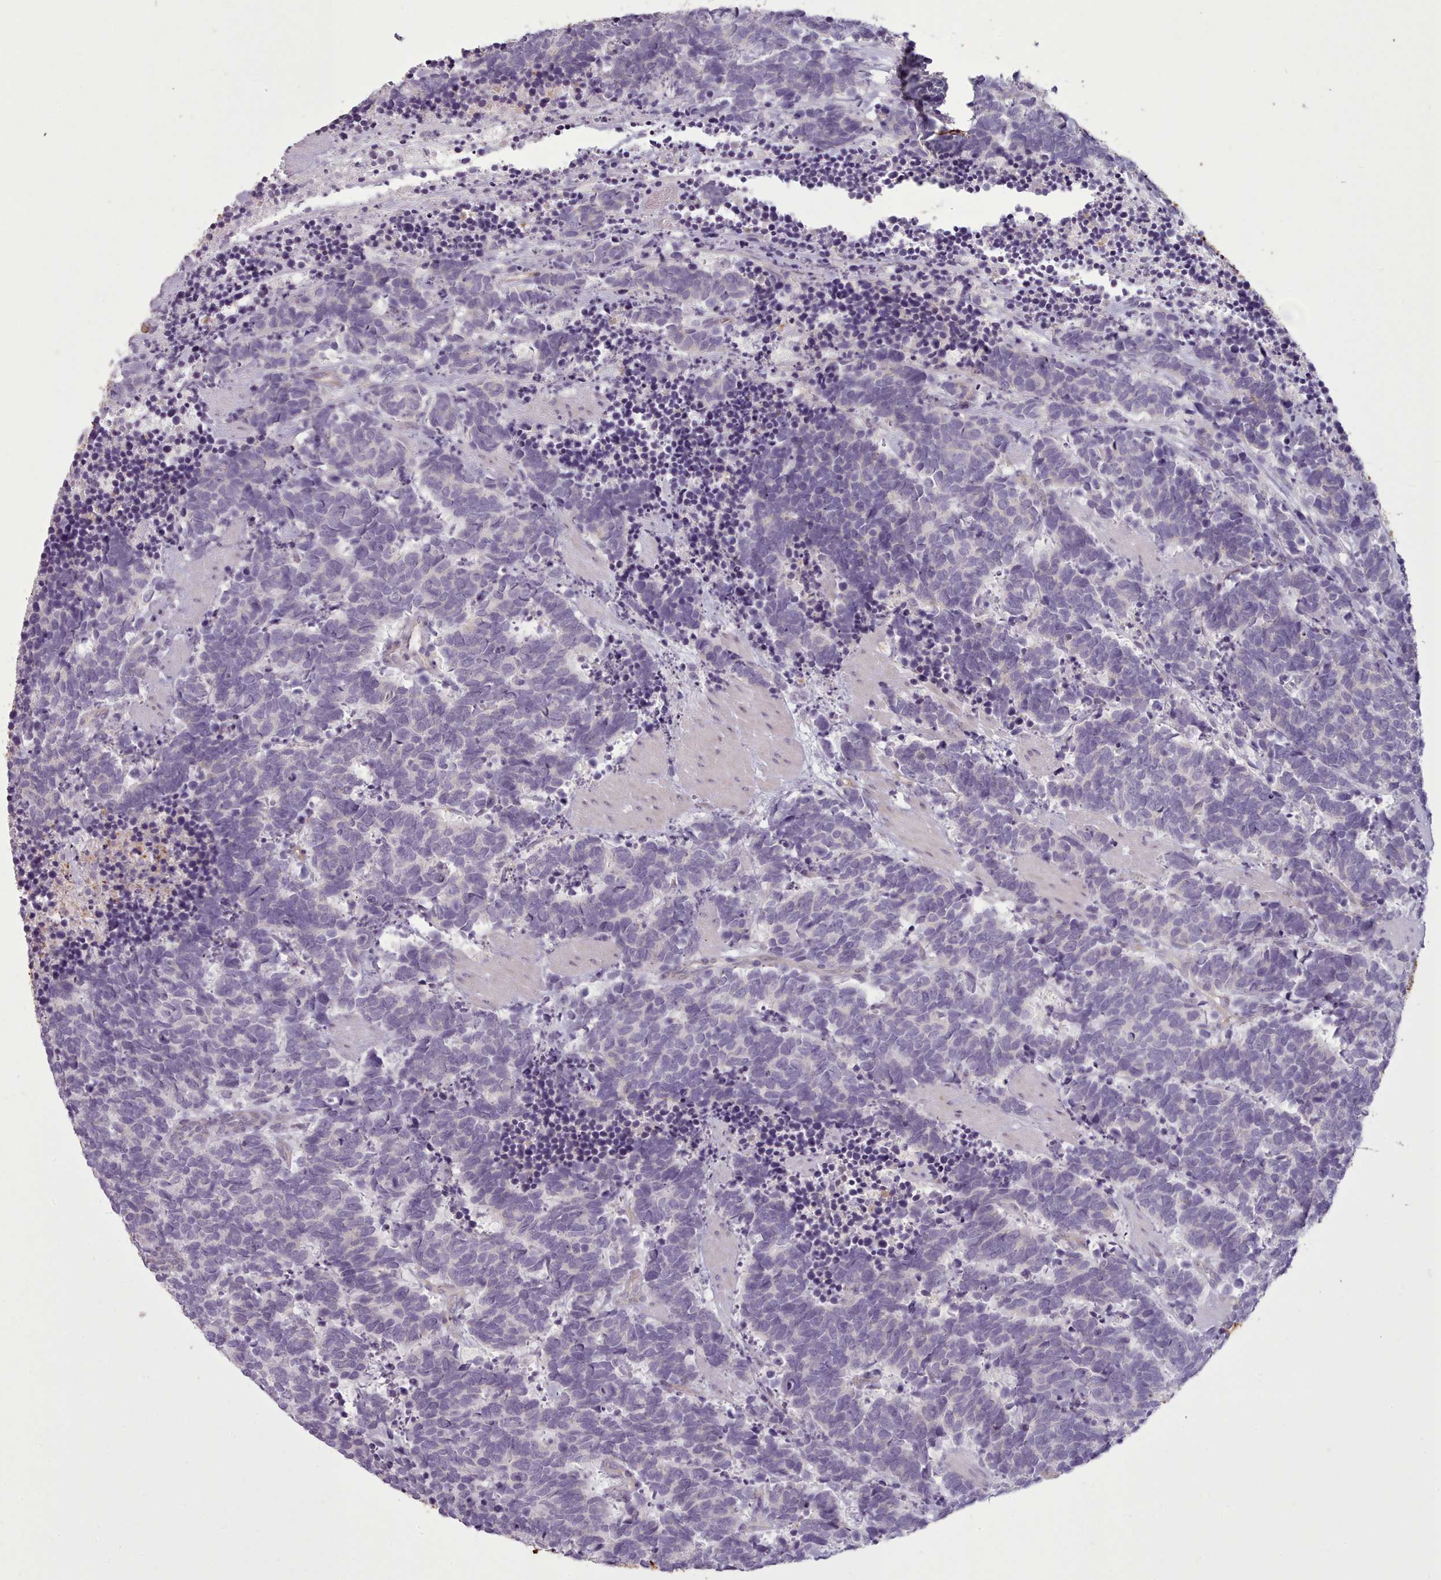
{"staining": {"intensity": "negative", "quantity": "none", "location": "none"}, "tissue": "carcinoid", "cell_type": "Tumor cells", "image_type": "cancer", "snomed": [{"axis": "morphology", "description": "Carcinoma, NOS"}, {"axis": "morphology", "description": "Carcinoid, malignant, NOS"}, {"axis": "topography", "description": "Prostate"}], "caption": "This is an IHC image of human carcinoid (malignant). There is no staining in tumor cells.", "gene": "PLD4", "patient": {"sex": "male", "age": 57}}